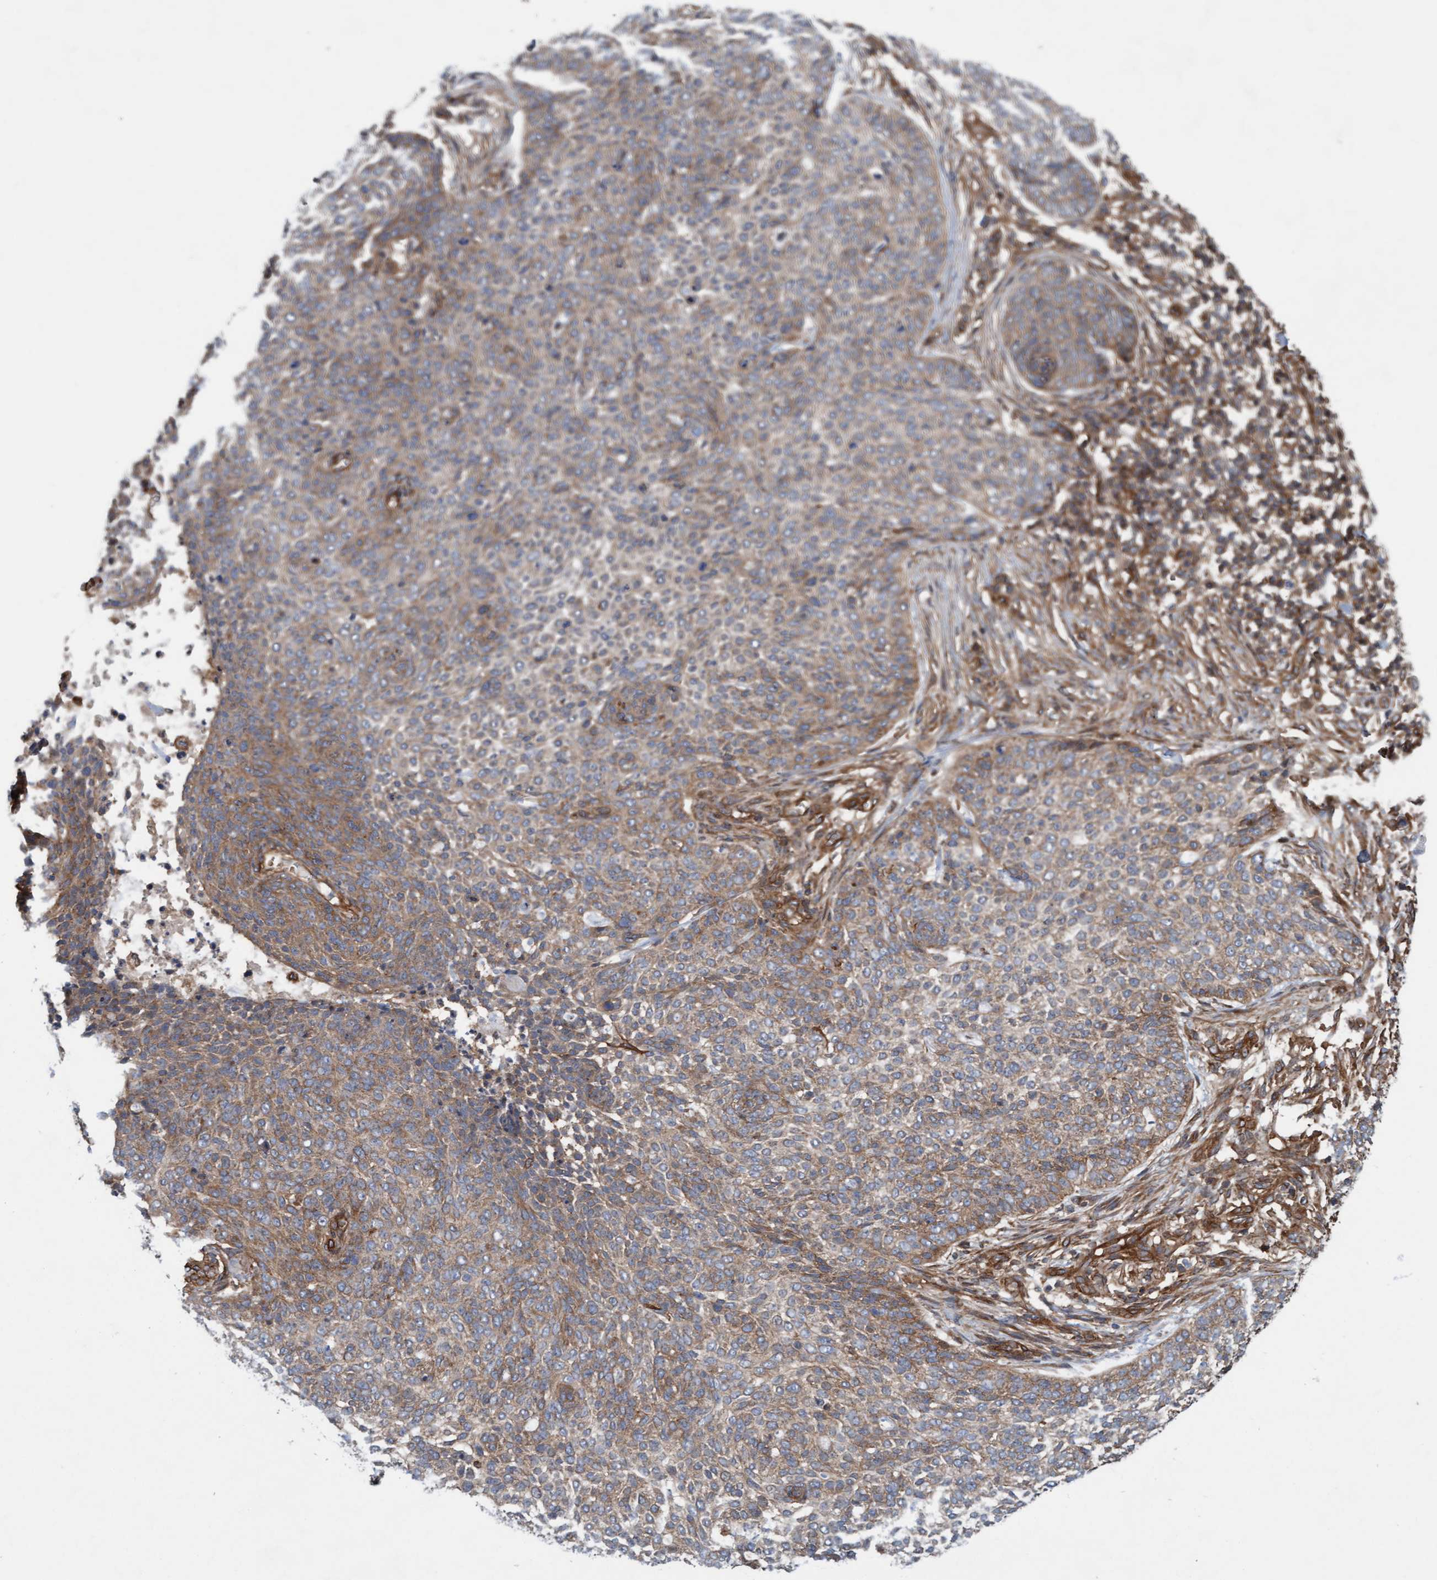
{"staining": {"intensity": "moderate", "quantity": ">75%", "location": "cytoplasmic/membranous"}, "tissue": "skin cancer", "cell_type": "Tumor cells", "image_type": "cancer", "snomed": [{"axis": "morphology", "description": "Basal cell carcinoma"}, {"axis": "topography", "description": "Skin"}], "caption": "Moderate cytoplasmic/membranous protein positivity is present in about >75% of tumor cells in basal cell carcinoma (skin).", "gene": "ERAL1", "patient": {"sex": "female", "age": 64}}